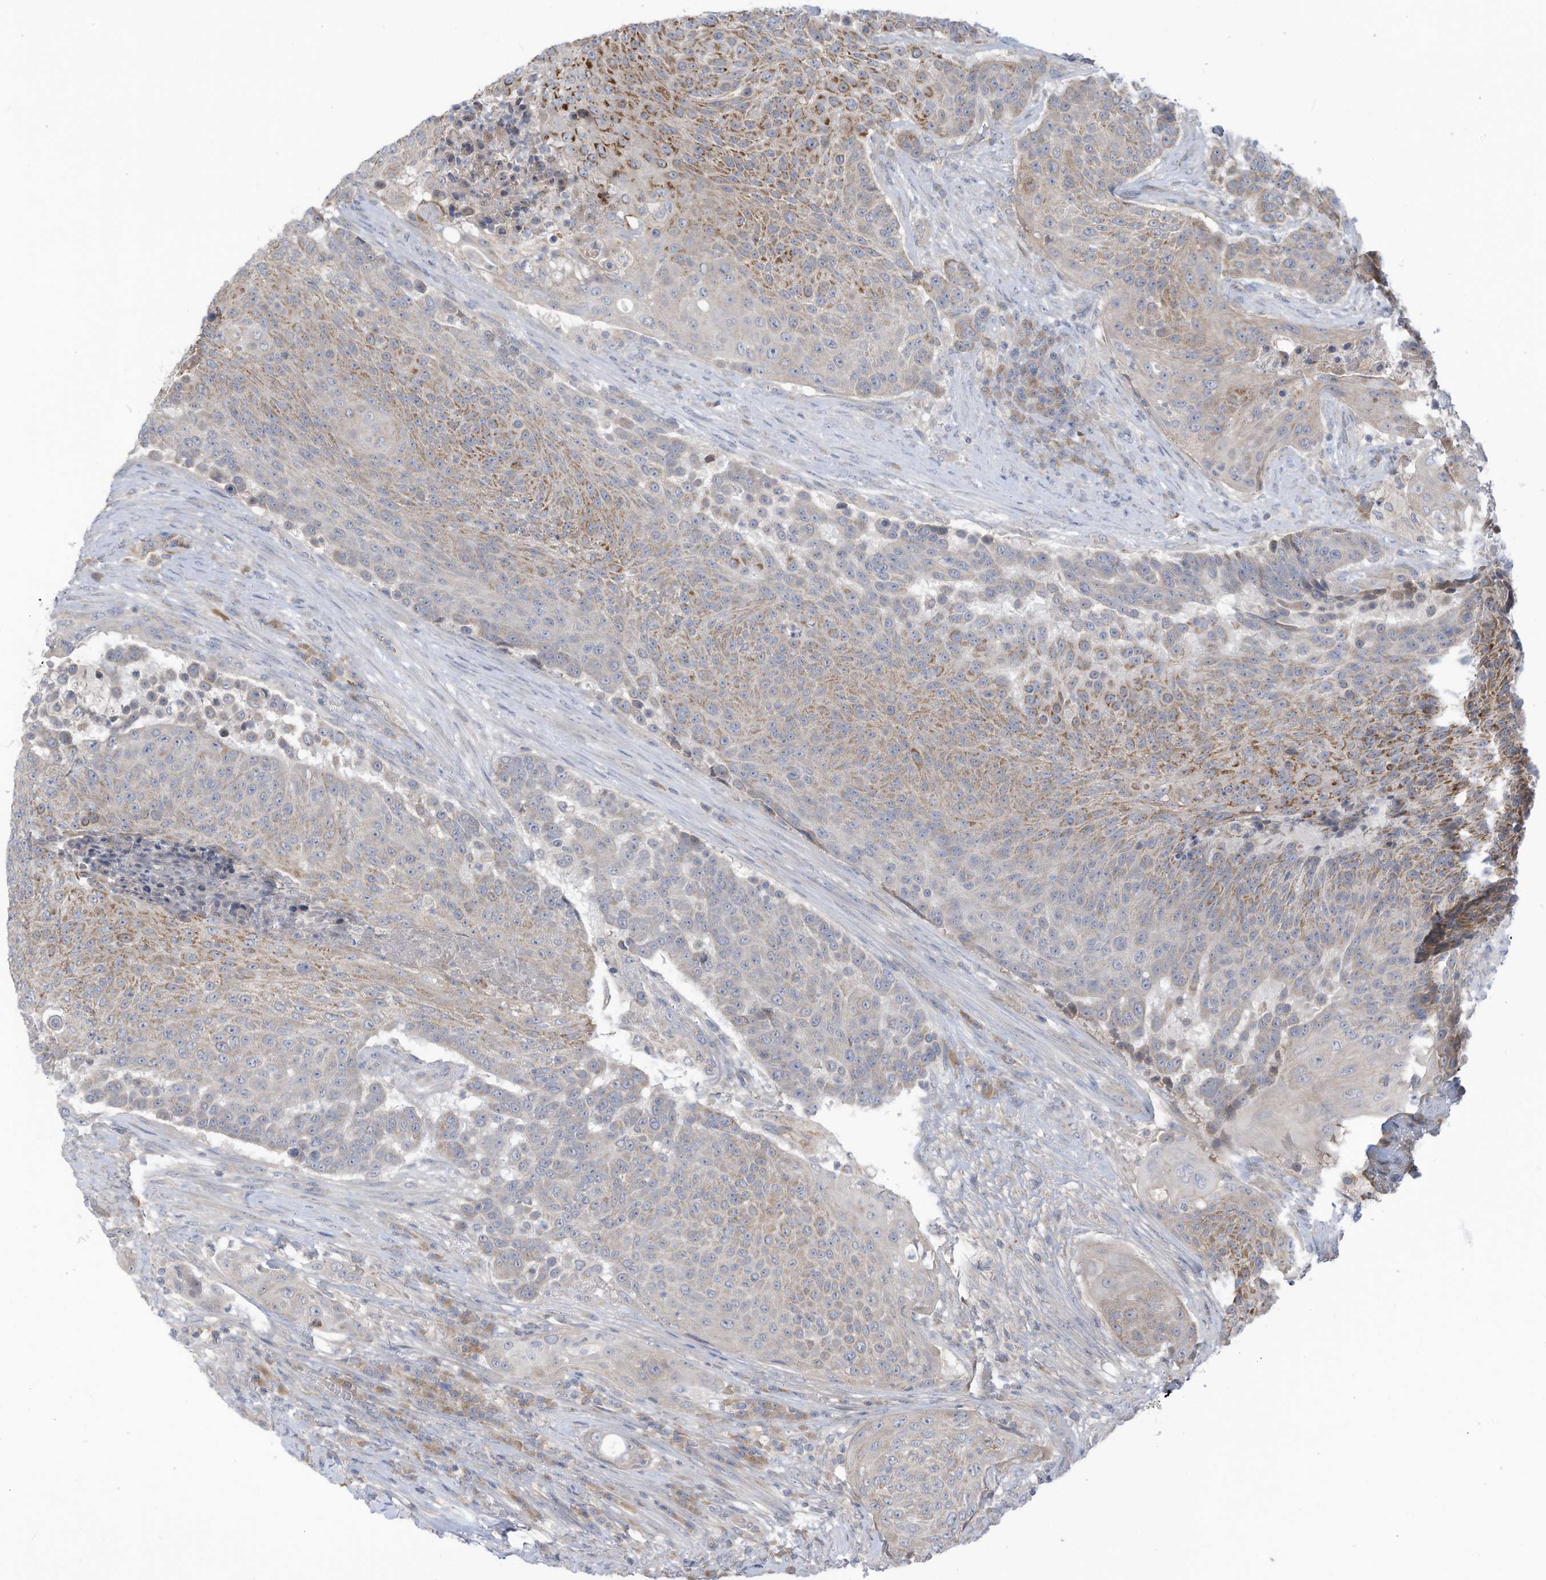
{"staining": {"intensity": "moderate", "quantity": "<25%", "location": "cytoplasmic/membranous"}, "tissue": "urothelial cancer", "cell_type": "Tumor cells", "image_type": "cancer", "snomed": [{"axis": "morphology", "description": "Urothelial carcinoma, High grade"}, {"axis": "topography", "description": "Urinary bladder"}], "caption": "Human urothelial cancer stained with a protein marker demonstrates moderate staining in tumor cells.", "gene": "SCGB1D2", "patient": {"sex": "female", "age": 63}}